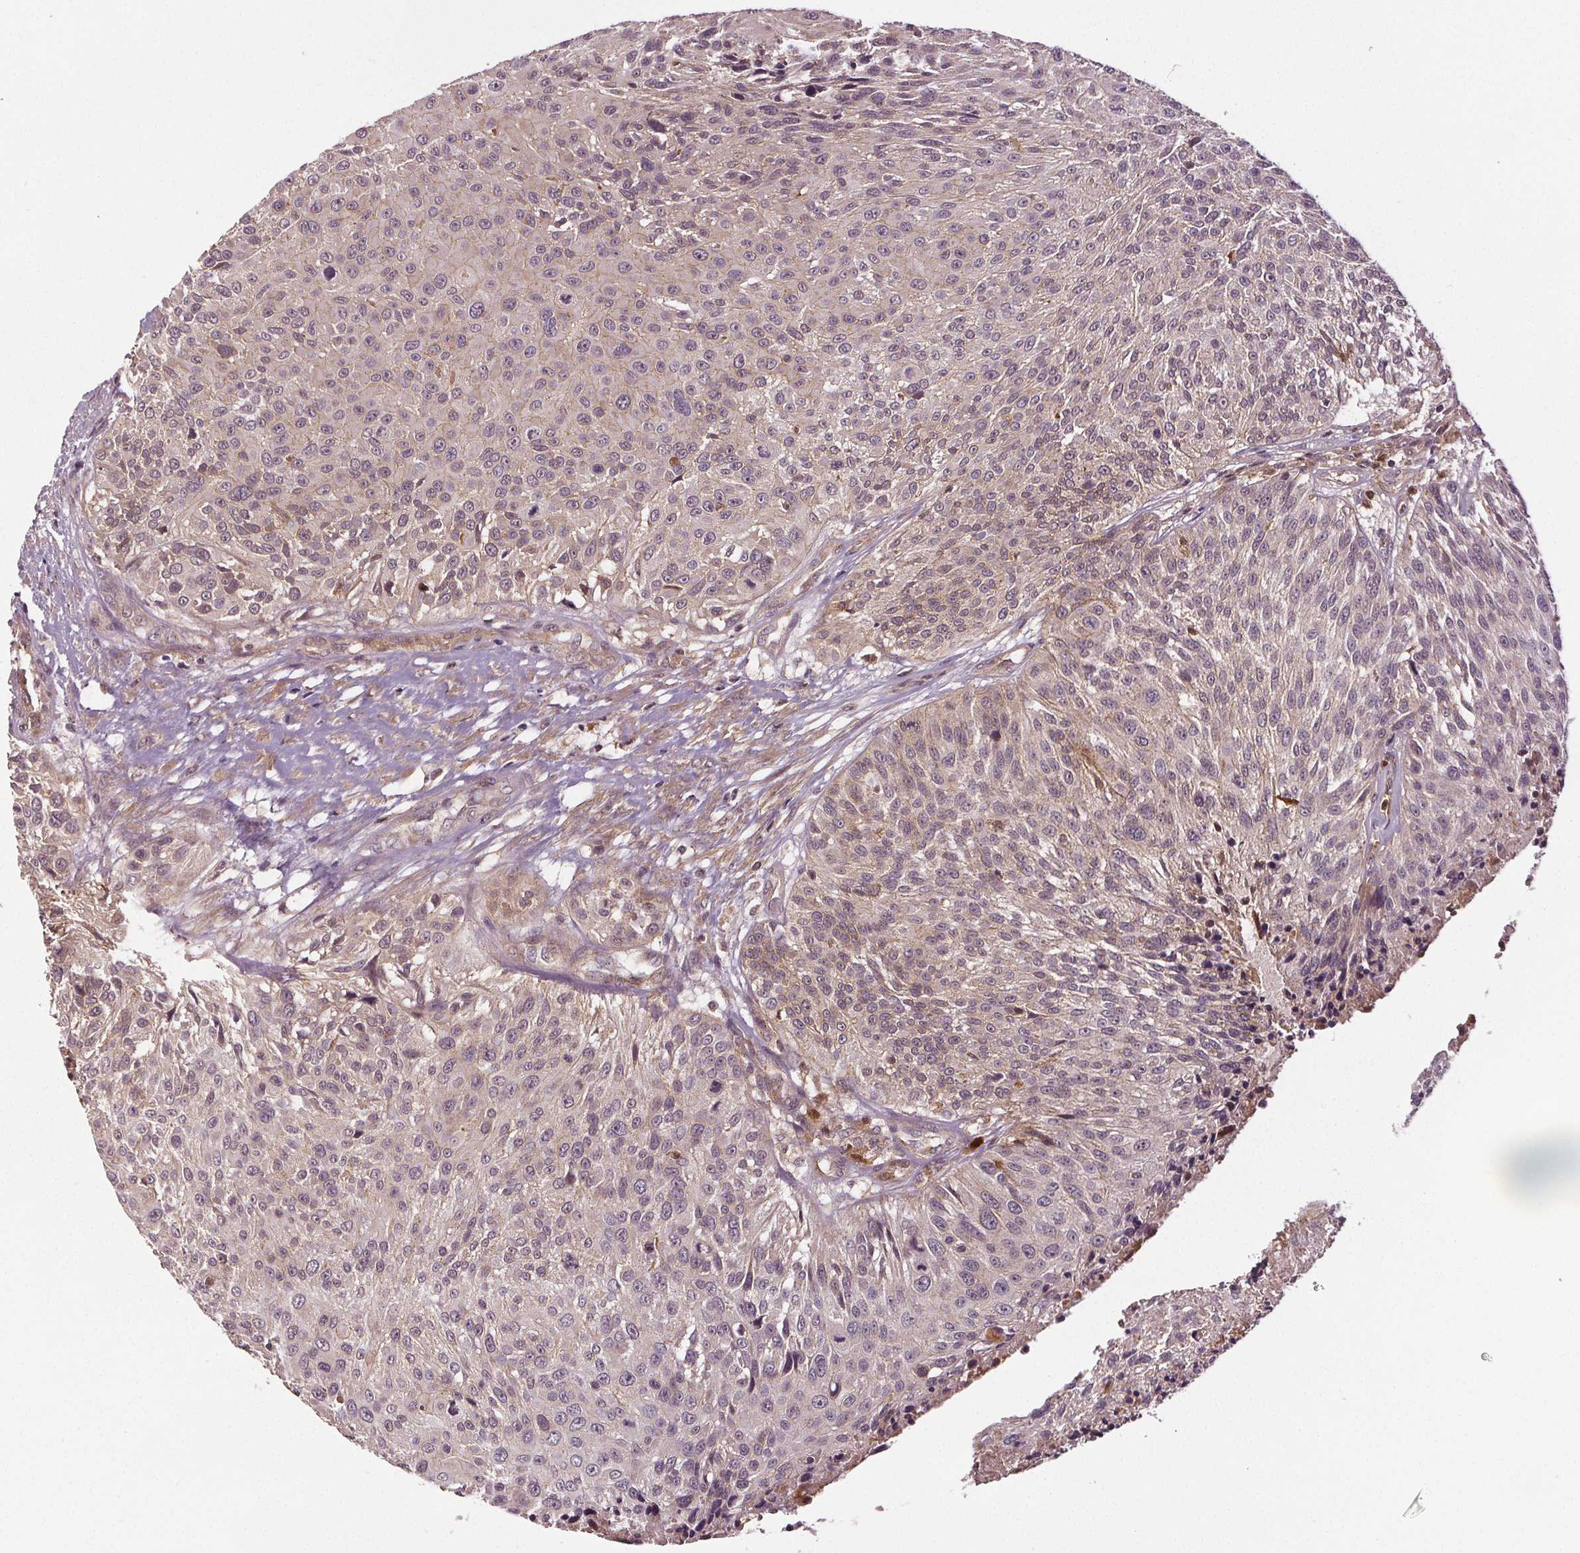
{"staining": {"intensity": "moderate", "quantity": "25%-75%", "location": "cytoplasmic/membranous"}, "tissue": "urothelial cancer", "cell_type": "Tumor cells", "image_type": "cancer", "snomed": [{"axis": "morphology", "description": "Urothelial carcinoma, NOS"}, {"axis": "topography", "description": "Urinary bladder"}], "caption": "Tumor cells display medium levels of moderate cytoplasmic/membranous positivity in approximately 25%-75% of cells in human urothelial cancer. Nuclei are stained in blue.", "gene": "EPHB3", "patient": {"sex": "male", "age": 55}}